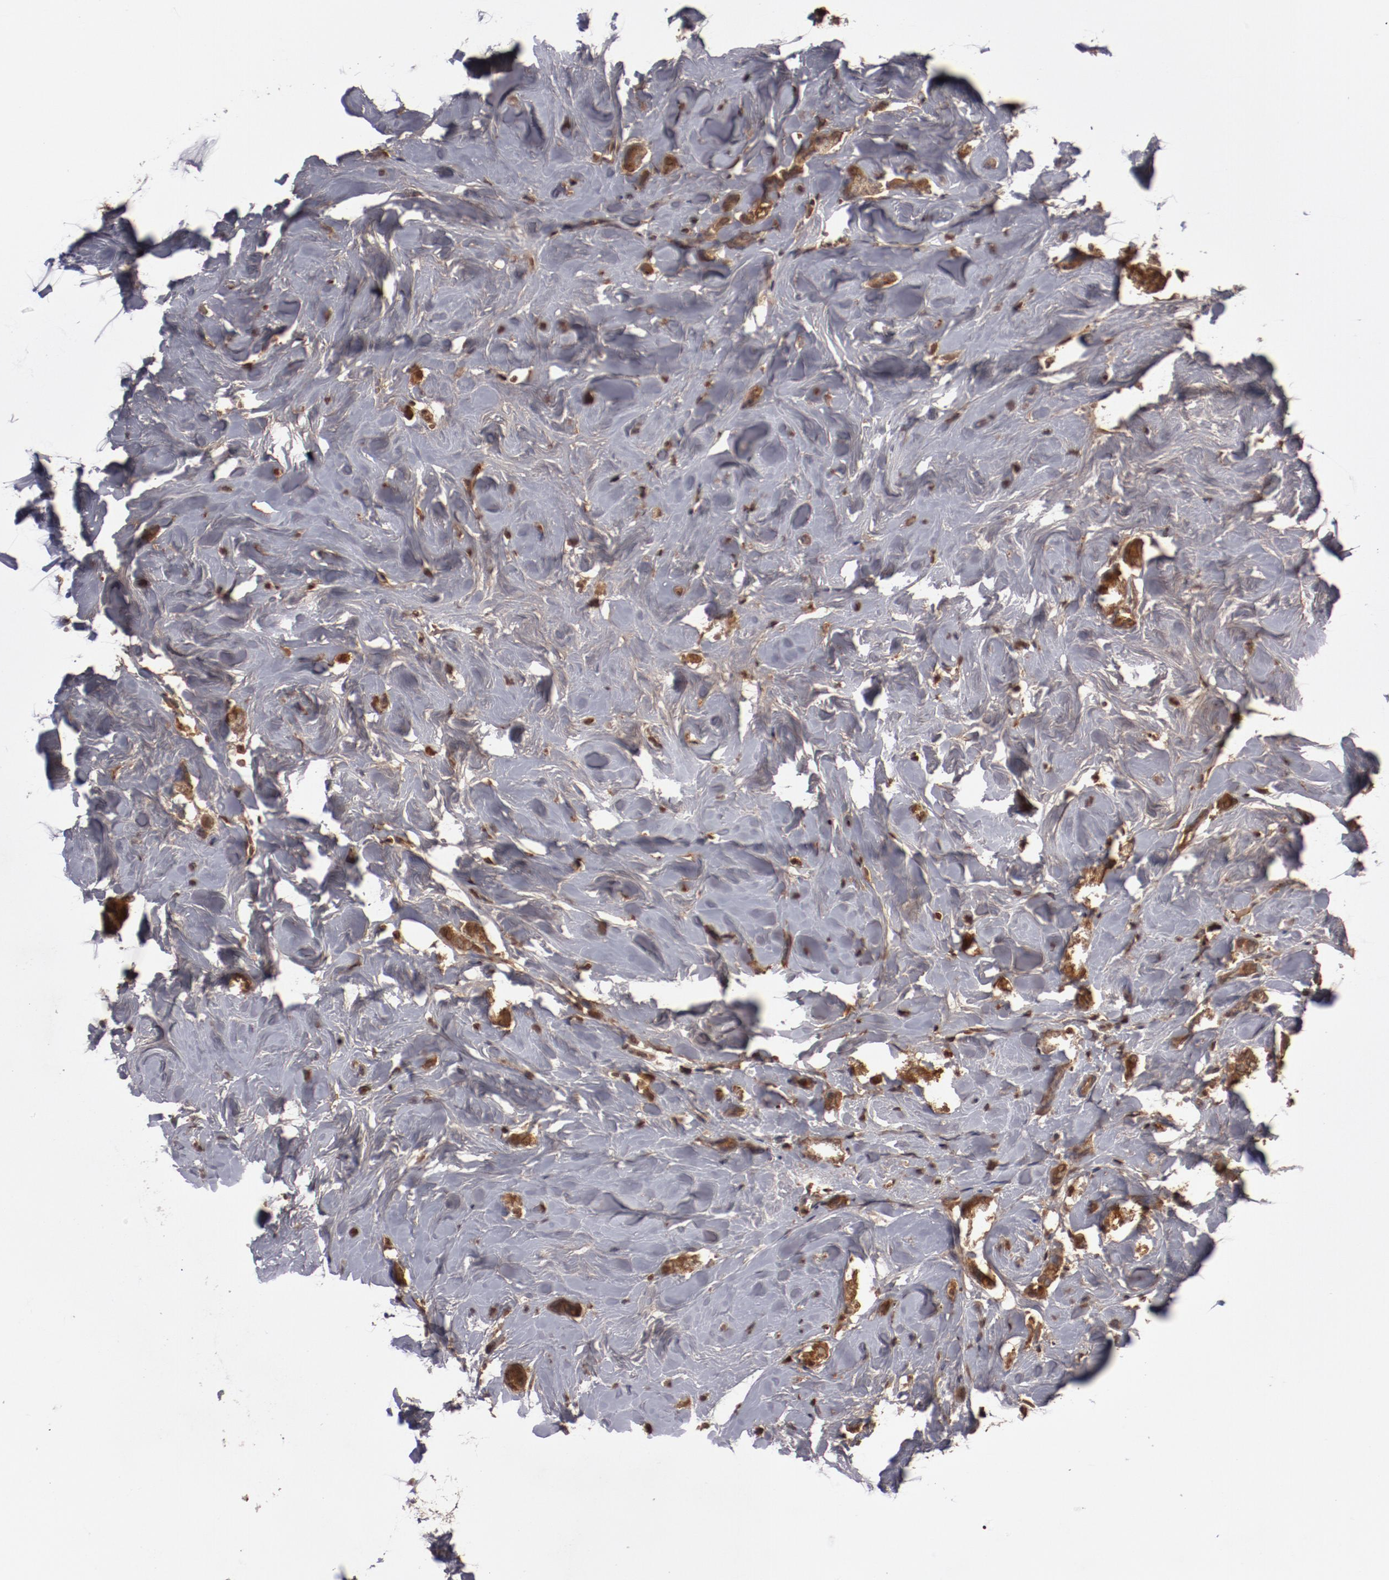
{"staining": {"intensity": "moderate", "quantity": ">75%", "location": "cytoplasmic/membranous,nuclear"}, "tissue": "breast cancer", "cell_type": "Tumor cells", "image_type": "cancer", "snomed": [{"axis": "morphology", "description": "Duct carcinoma"}, {"axis": "topography", "description": "Breast"}], "caption": "Tumor cells show medium levels of moderate cytoplasmic/membranous and nuclear expression in about >75% of cells in human breast cancer (invasive ductal carcinoma).", "gene": "SERPINA7", "patient": {"sex": "female", "age": 84}}